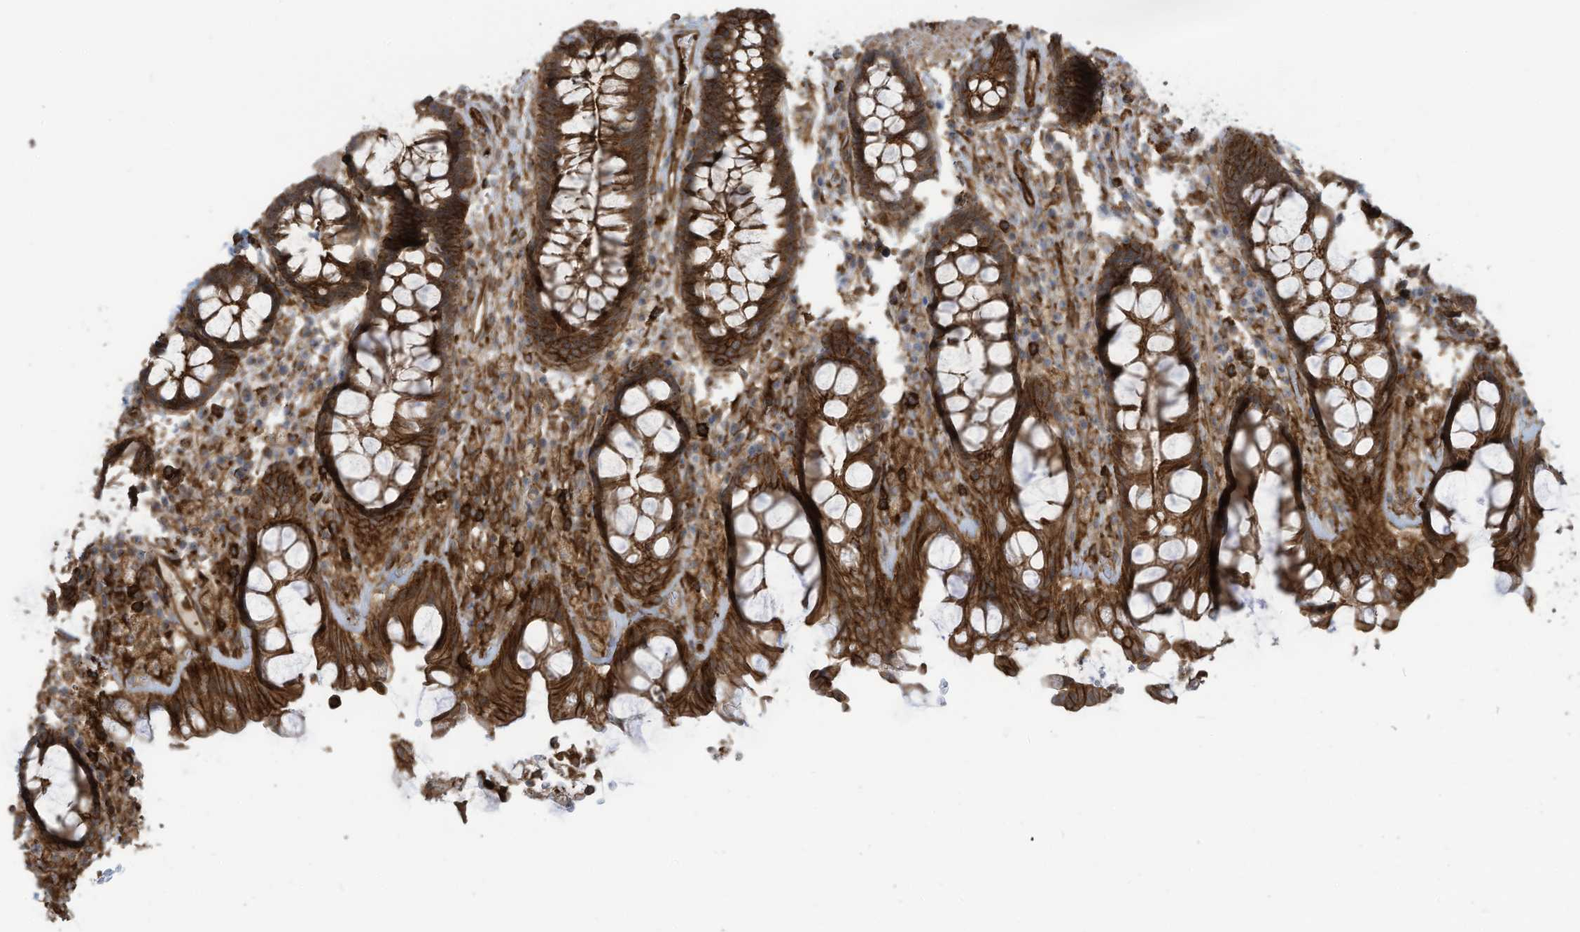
{"staining": {"intensity": "strong", "quantity": ">75%", "location": "cytoplasmic/membranous"}, "tissue": "rectum", "cell_type": "Glandular cells", "image_type": "normal", "snomed": [{"axis": "morphology", "description": "Normal tissue, NOS"}, {"axis": "topography", "description": "Rectum"}], "caption": "Human rectum stained with a brown dye exhibits strong cytoplasmic/membranous positive positivity in approximately >75% of glandular cells.", "gene": "SLC9A2", "patient": {"sex": "male", "age": 64}}